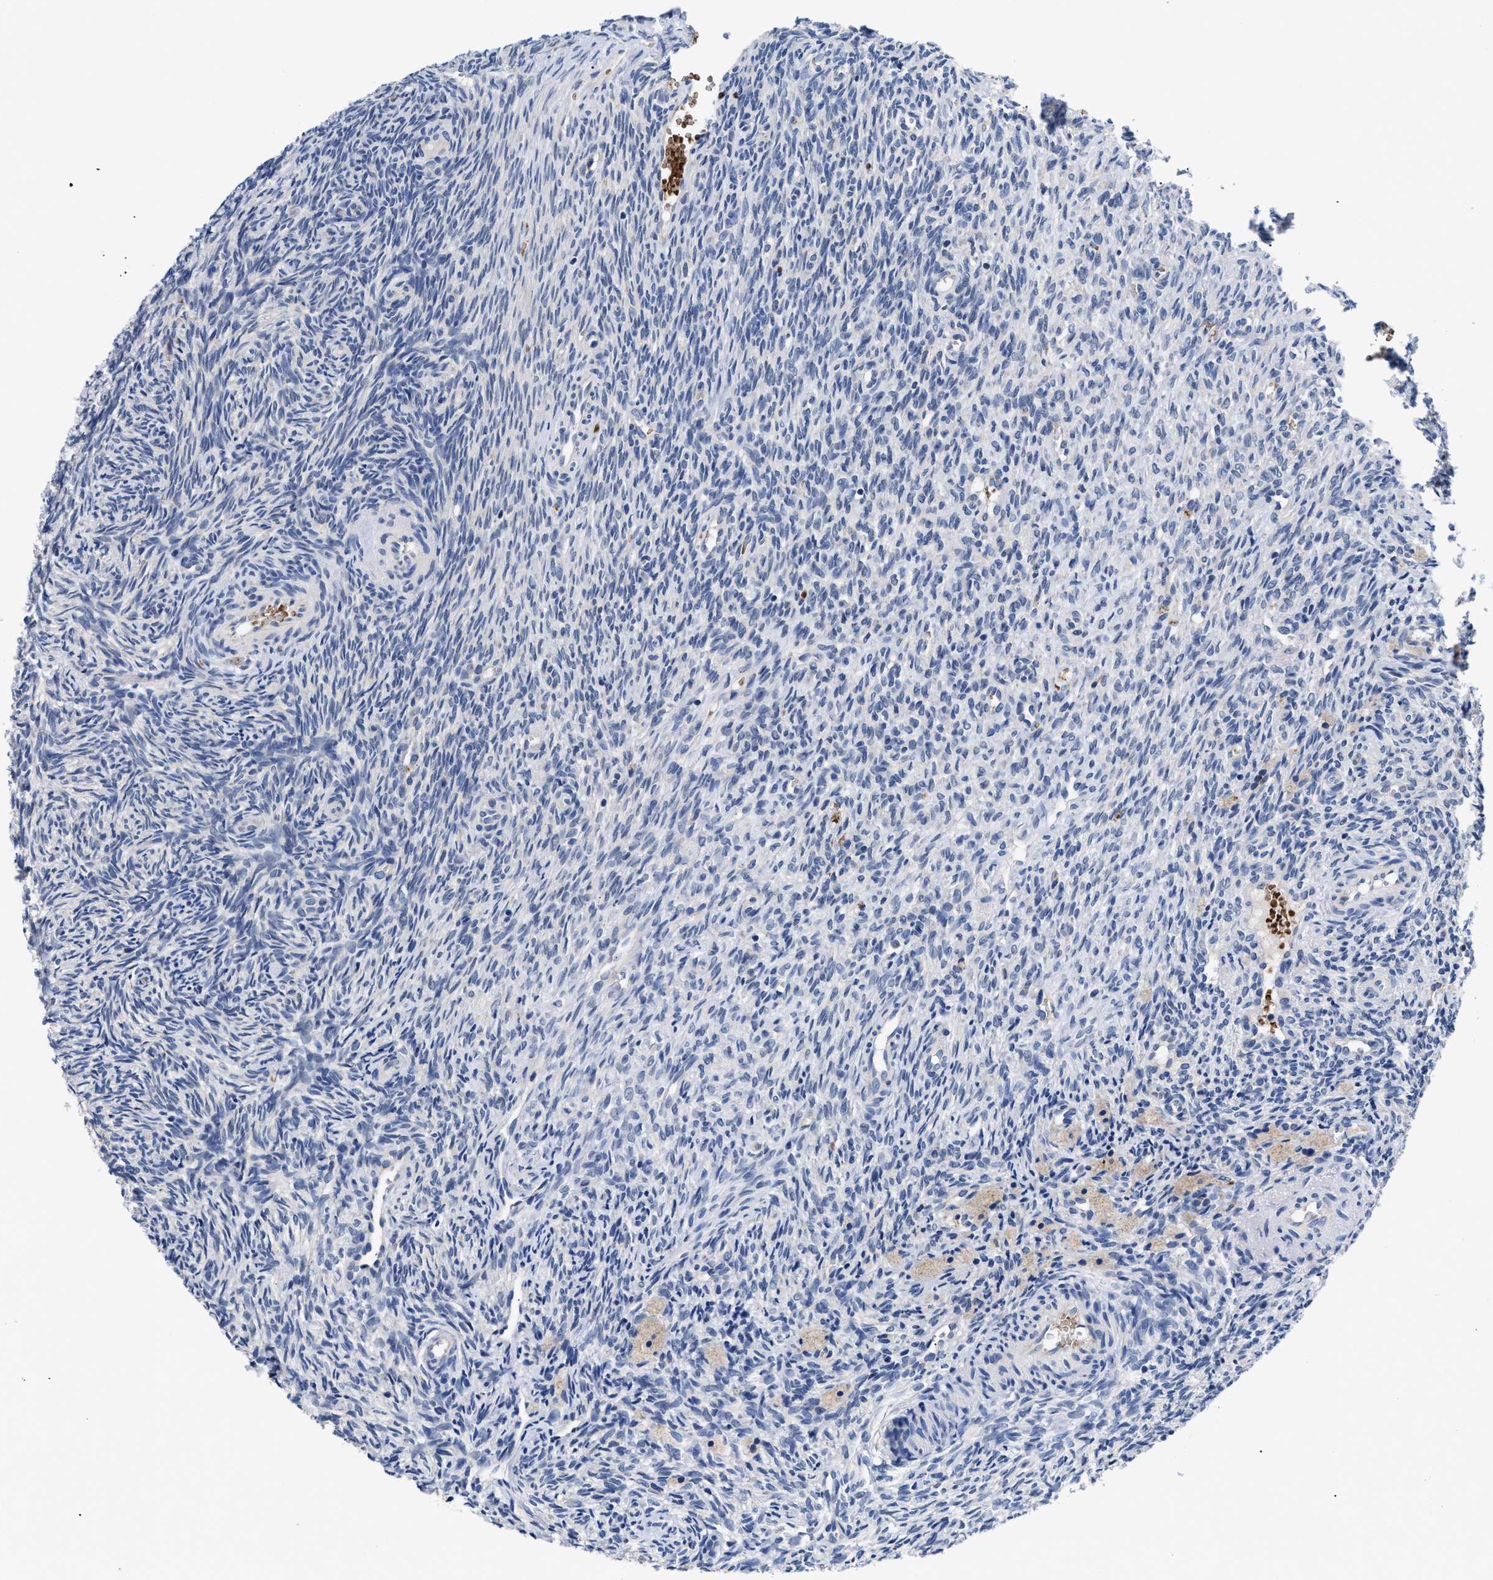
{"staining": {"intensity": "moderate", "quantity": ">75%", "location": "cytoplasmic/membranous"}, "tissue": "ovary", "cell_type": "Follicle cells", "image_type": "normal", "snomed": [{"axis": "morphology", "description": "Normal tissue, NOS"}, {"axis": "topography", "description": "Ovary"}], "caption": "Ovary stained with DAB (3,3'-diaminobenzidine) IHC demonstrates medium levels of moderate cytoplasmic/membranous staining in about >75% of follicle cells. (DAB IHC with brightfield microscopy, high magnification).", "gene": "RINT1", "patient": {"sex": "female", "age": 41}}